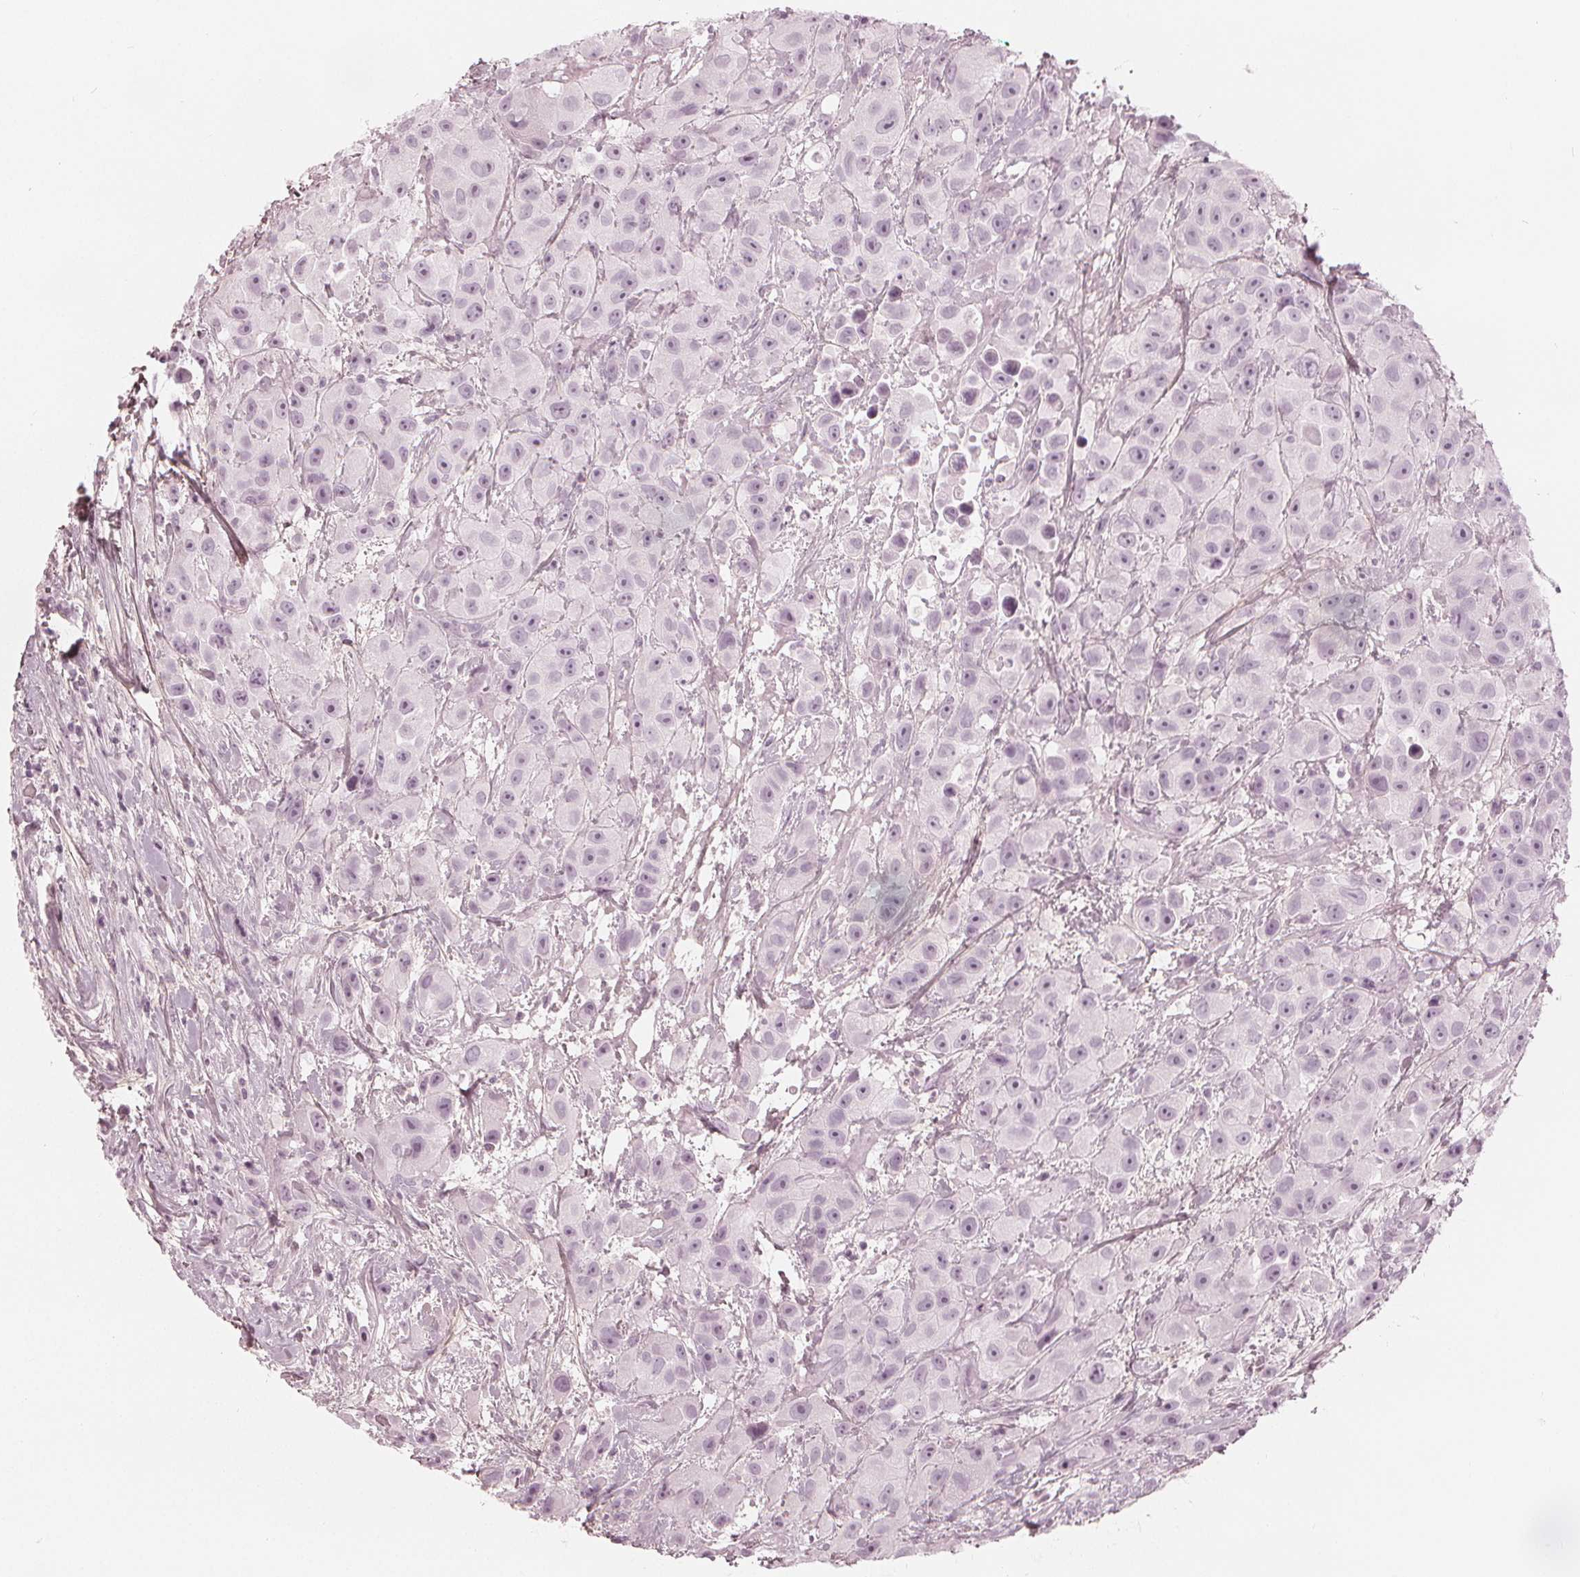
{"staining": {"intensity": "negative", "quantity": "none", "location": "none"}, "tissue": "urothelial cancer", "cell_type": "Tumor cells", "image_type": "cancer", "snomed": [{"axis": "morphology", "description": "Urothelial carcinoma, High grade"}, {"axis": "topography", "description": "Urinary bladder"}], "caption": "A micrograph of human high-grade urothelial carcinoma is negative for staining in tumor cells.", "gene": "PAEP", "patient": {"sex": "male", "age": 79}}